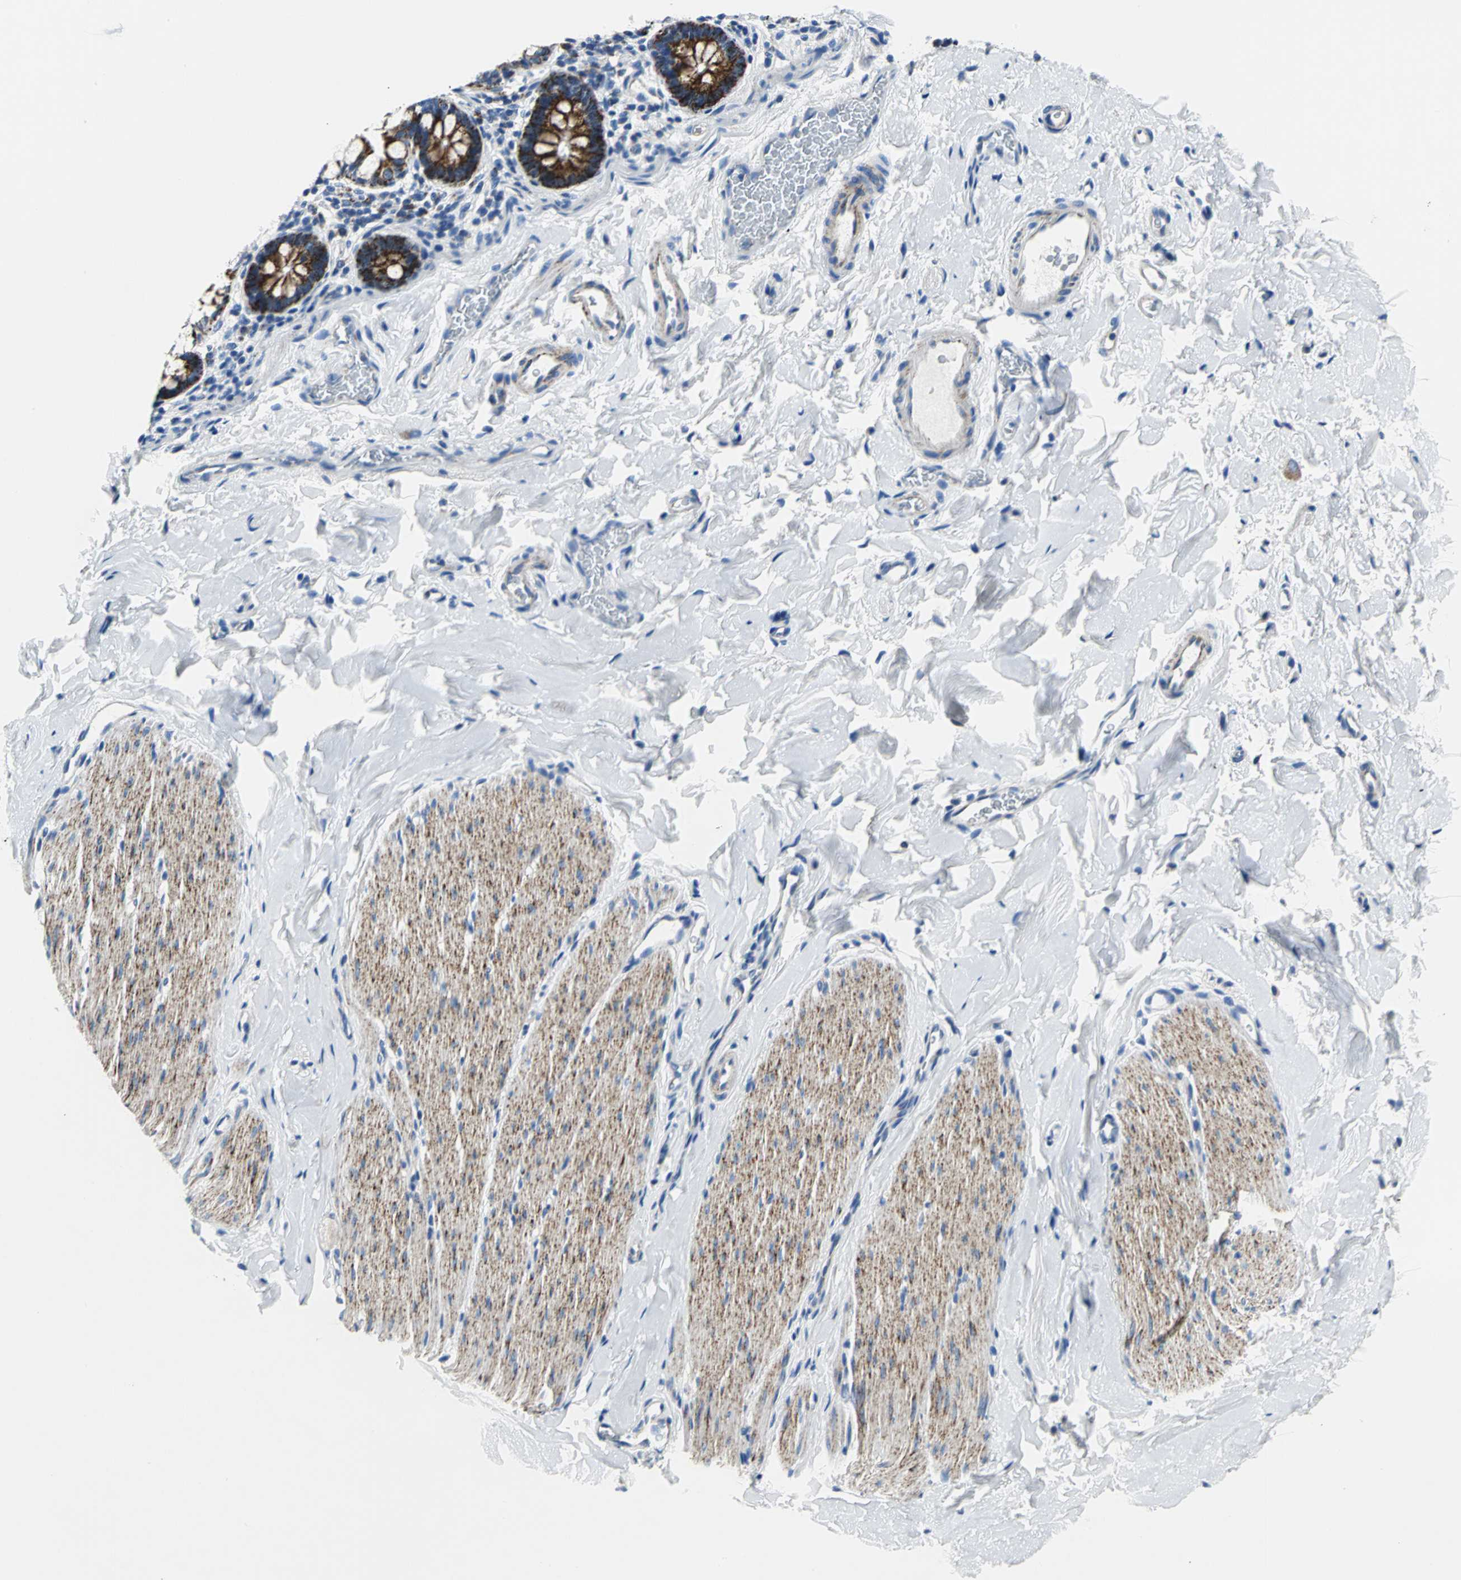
{"staining": {"intensity": "strong", "quantity": ">75%", "location": "cytoplasmic/membranous"}, "tissue": "small intestine", "cell_type": "Glandular cells", "image_type": "normal", "snomed": [{"axis": "morphology", "description": "Normal tissue, NOS"}, {"axis": "topography", "description": "Small intestine"}], "caption": "Small intestine stained for a protein reveals strong cytoplasmic/membranous positivity in glandular cells. Immunohistochemistry (ihc) stains the protein of interest in brown and the nuclei are stained blue.", "gene": "IFI6", "patient": {"sex": "female", "age": 58}}